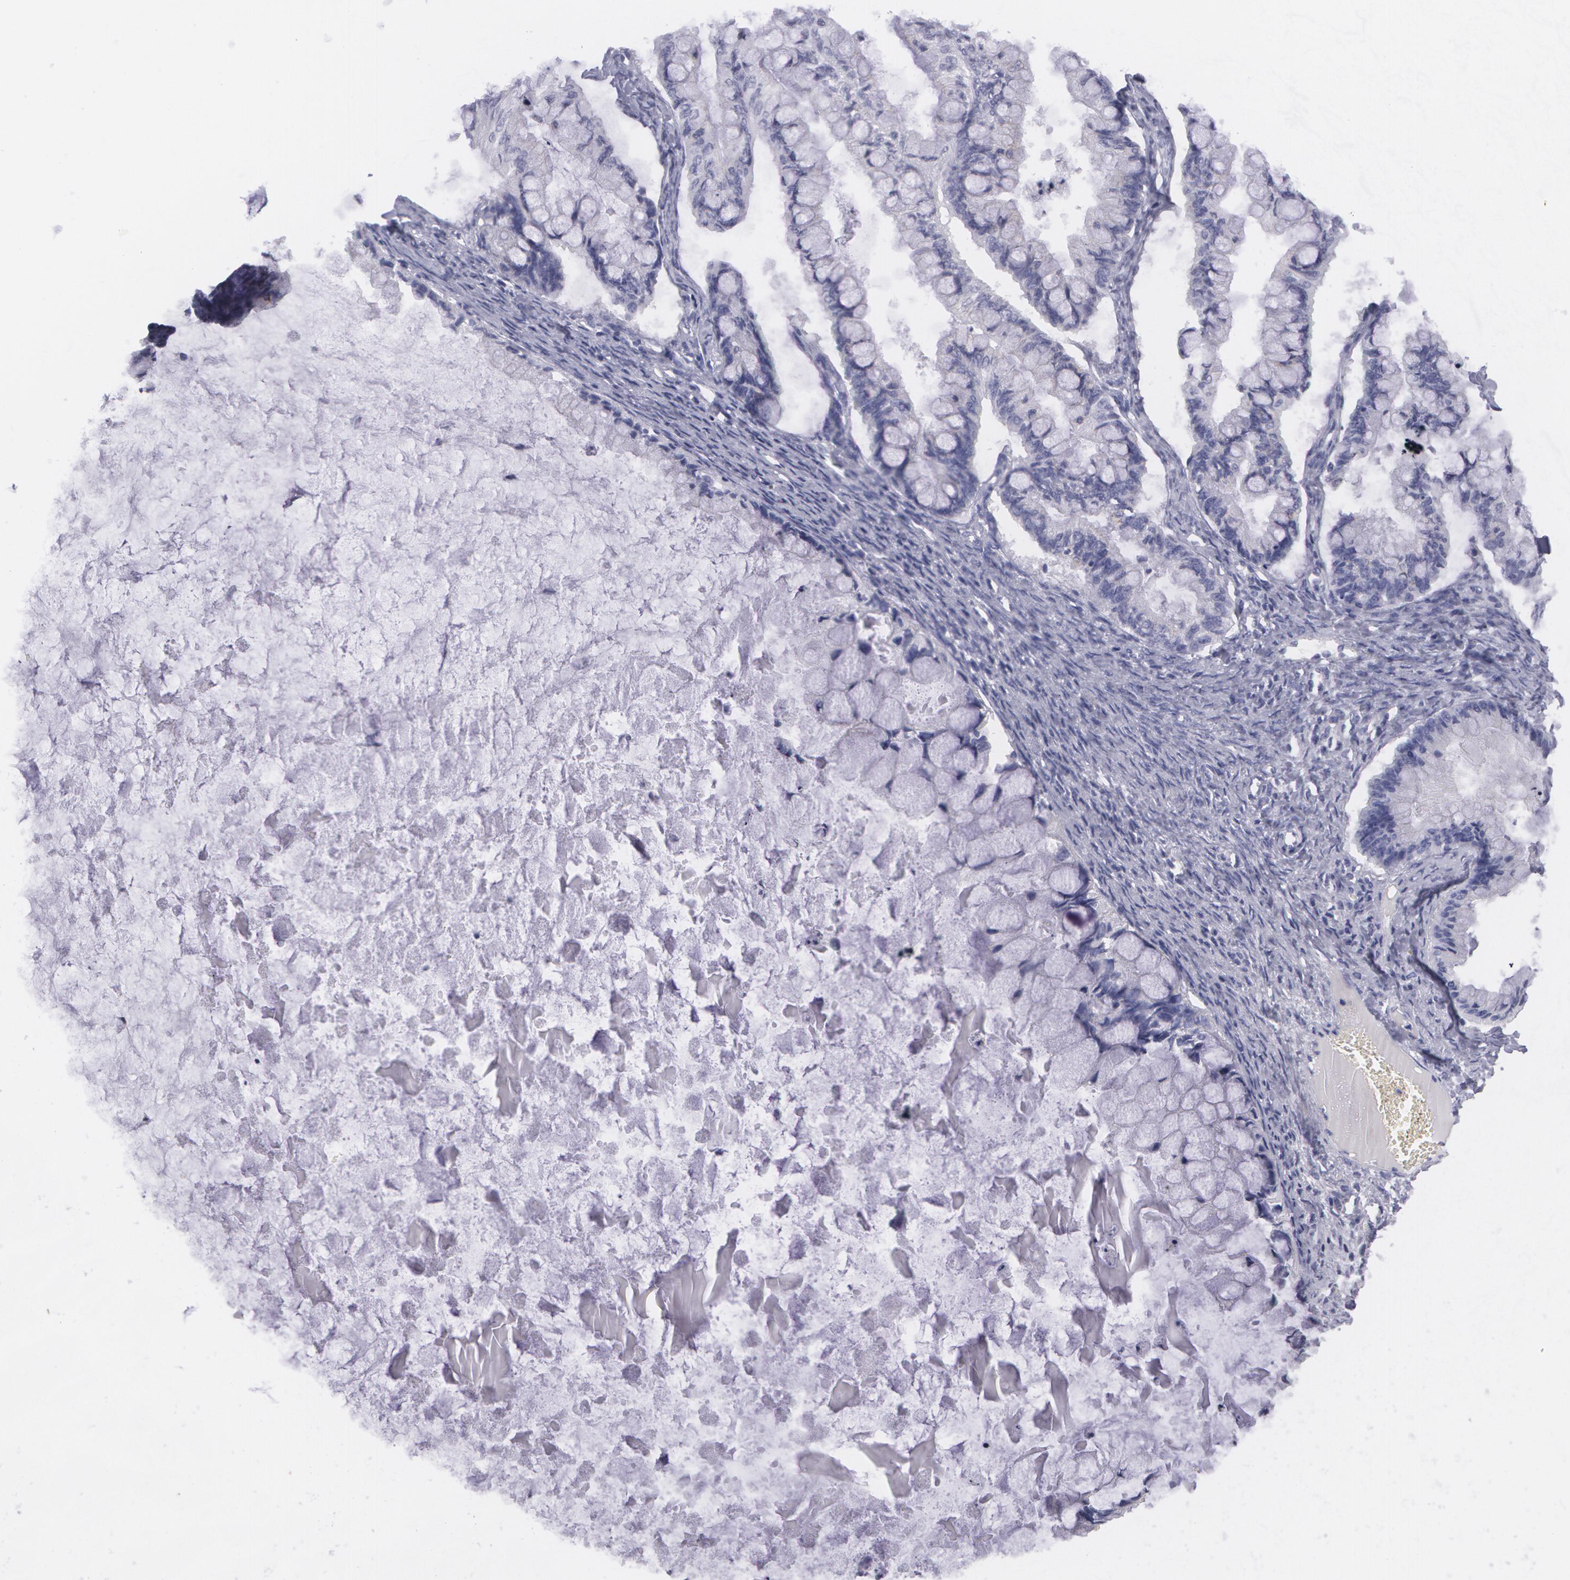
{"staining": {"intensity": "negative", "quantity": "none", "location": "none"}, "tissue": "ovarian cancer", "cell_type": "Tumor cells", "image_type": "cancer", "snomed": [{"axis": "morphology", "description": "Cystadenocarcinoma, mucinous, NOS"}, {"axis": "topography", "description": "Ovary"}], "caption": "Histopathology image shows no significant protein expression in tumor cells of ovarian cancer (mucinous cystadenocarcinoma).", "gene": "AMACR", "patient": {"sex": "female", "age": 57}}